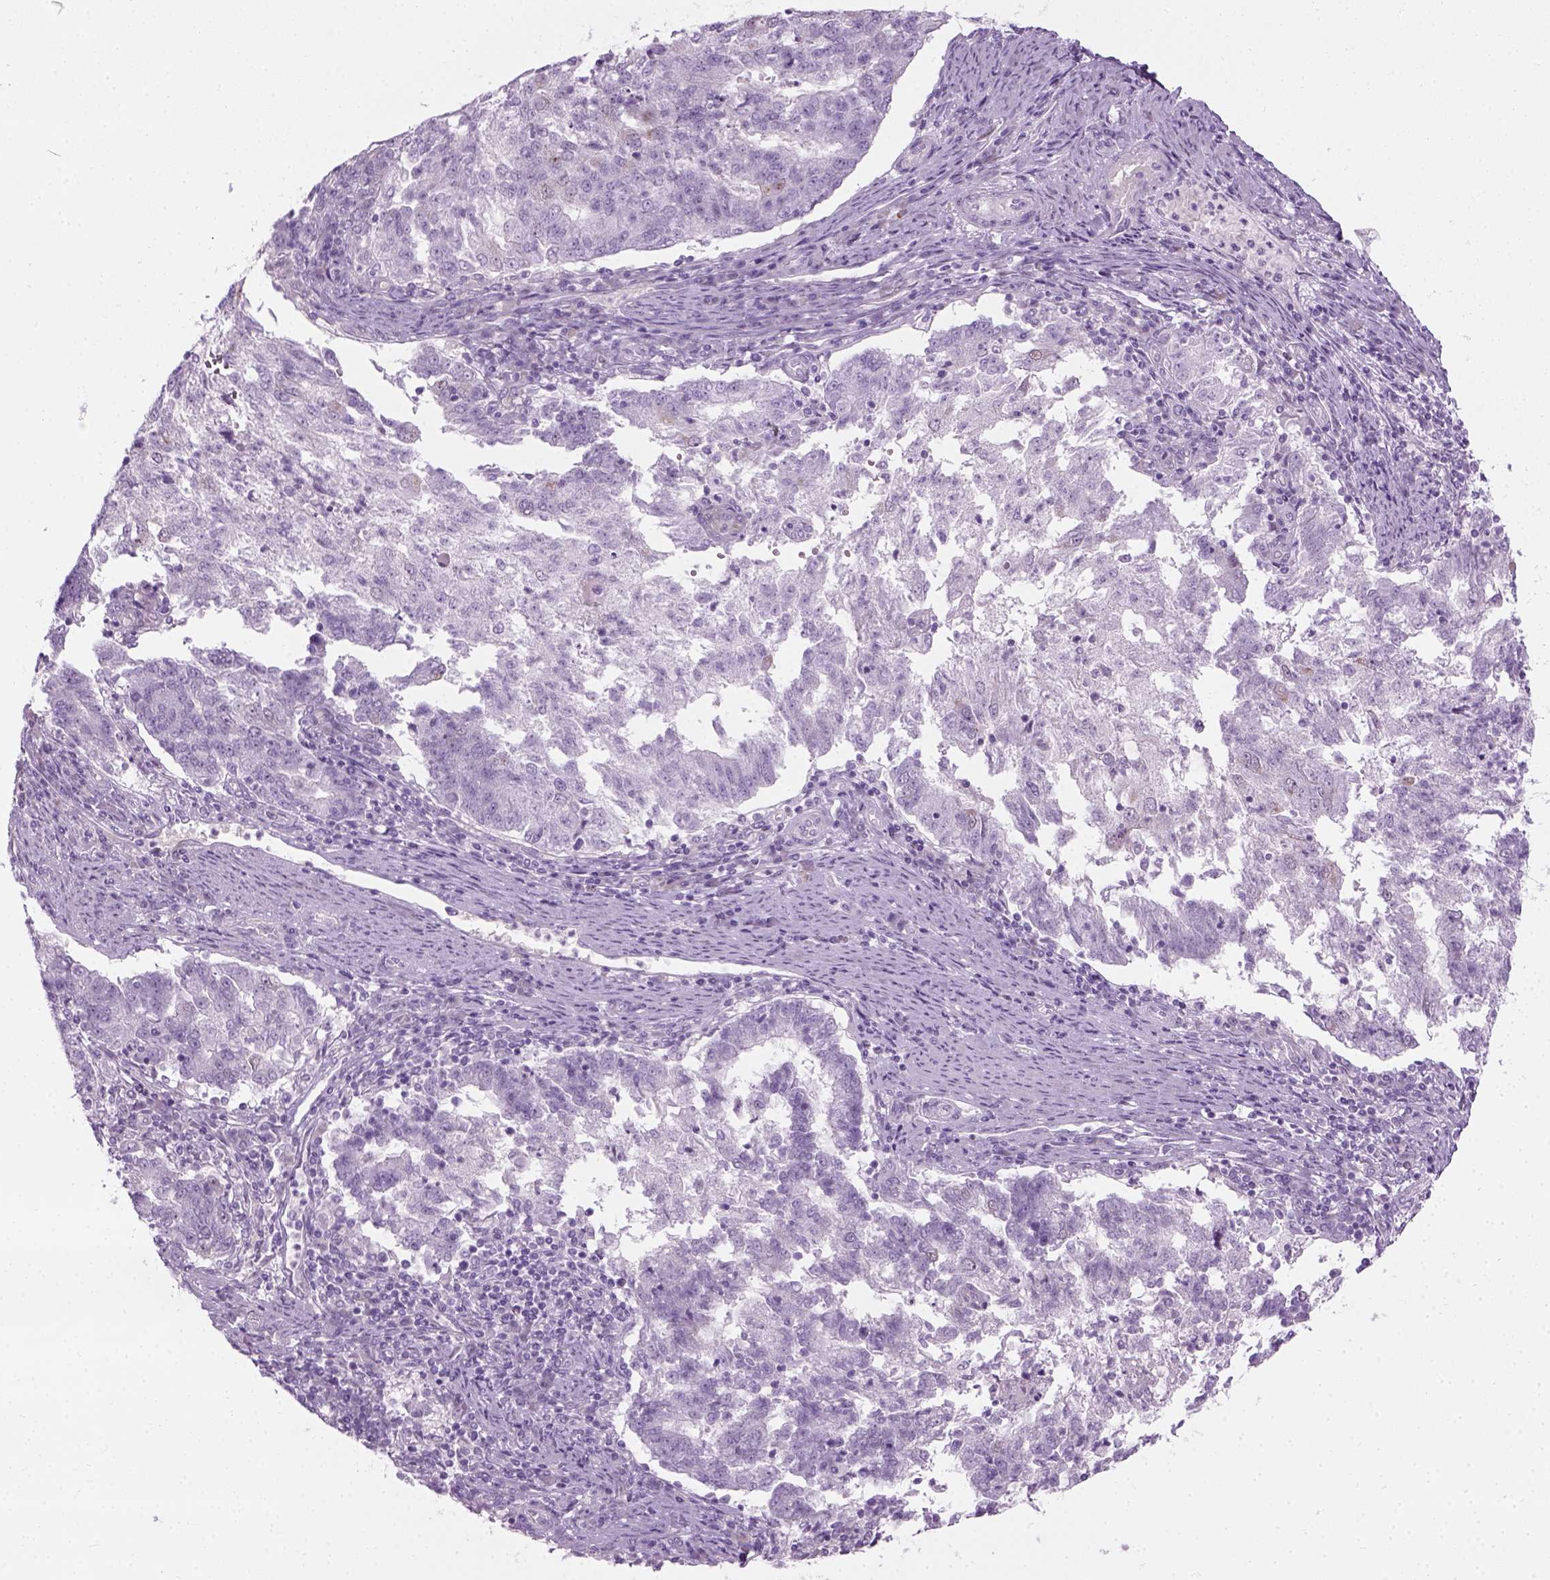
{"staining": {"intensity": "negative", "quantity": "none", "location": "none"}, "tissue": "endometrial cancer", "cell_type": "Tumor cells", "image_type": "cancer", "snomed": [{"axis": "morphology", "description": "Adenocarcinoma, NOS"}, {"axis": "topography", "description": "Endometrium"}], "caption": "Histopathology image shows no protein expression in tumor cells of endometrial adenocarcinoma tissue.", "gene": "CIBAR2", "patient": {"sex": "female", "age": 82}}